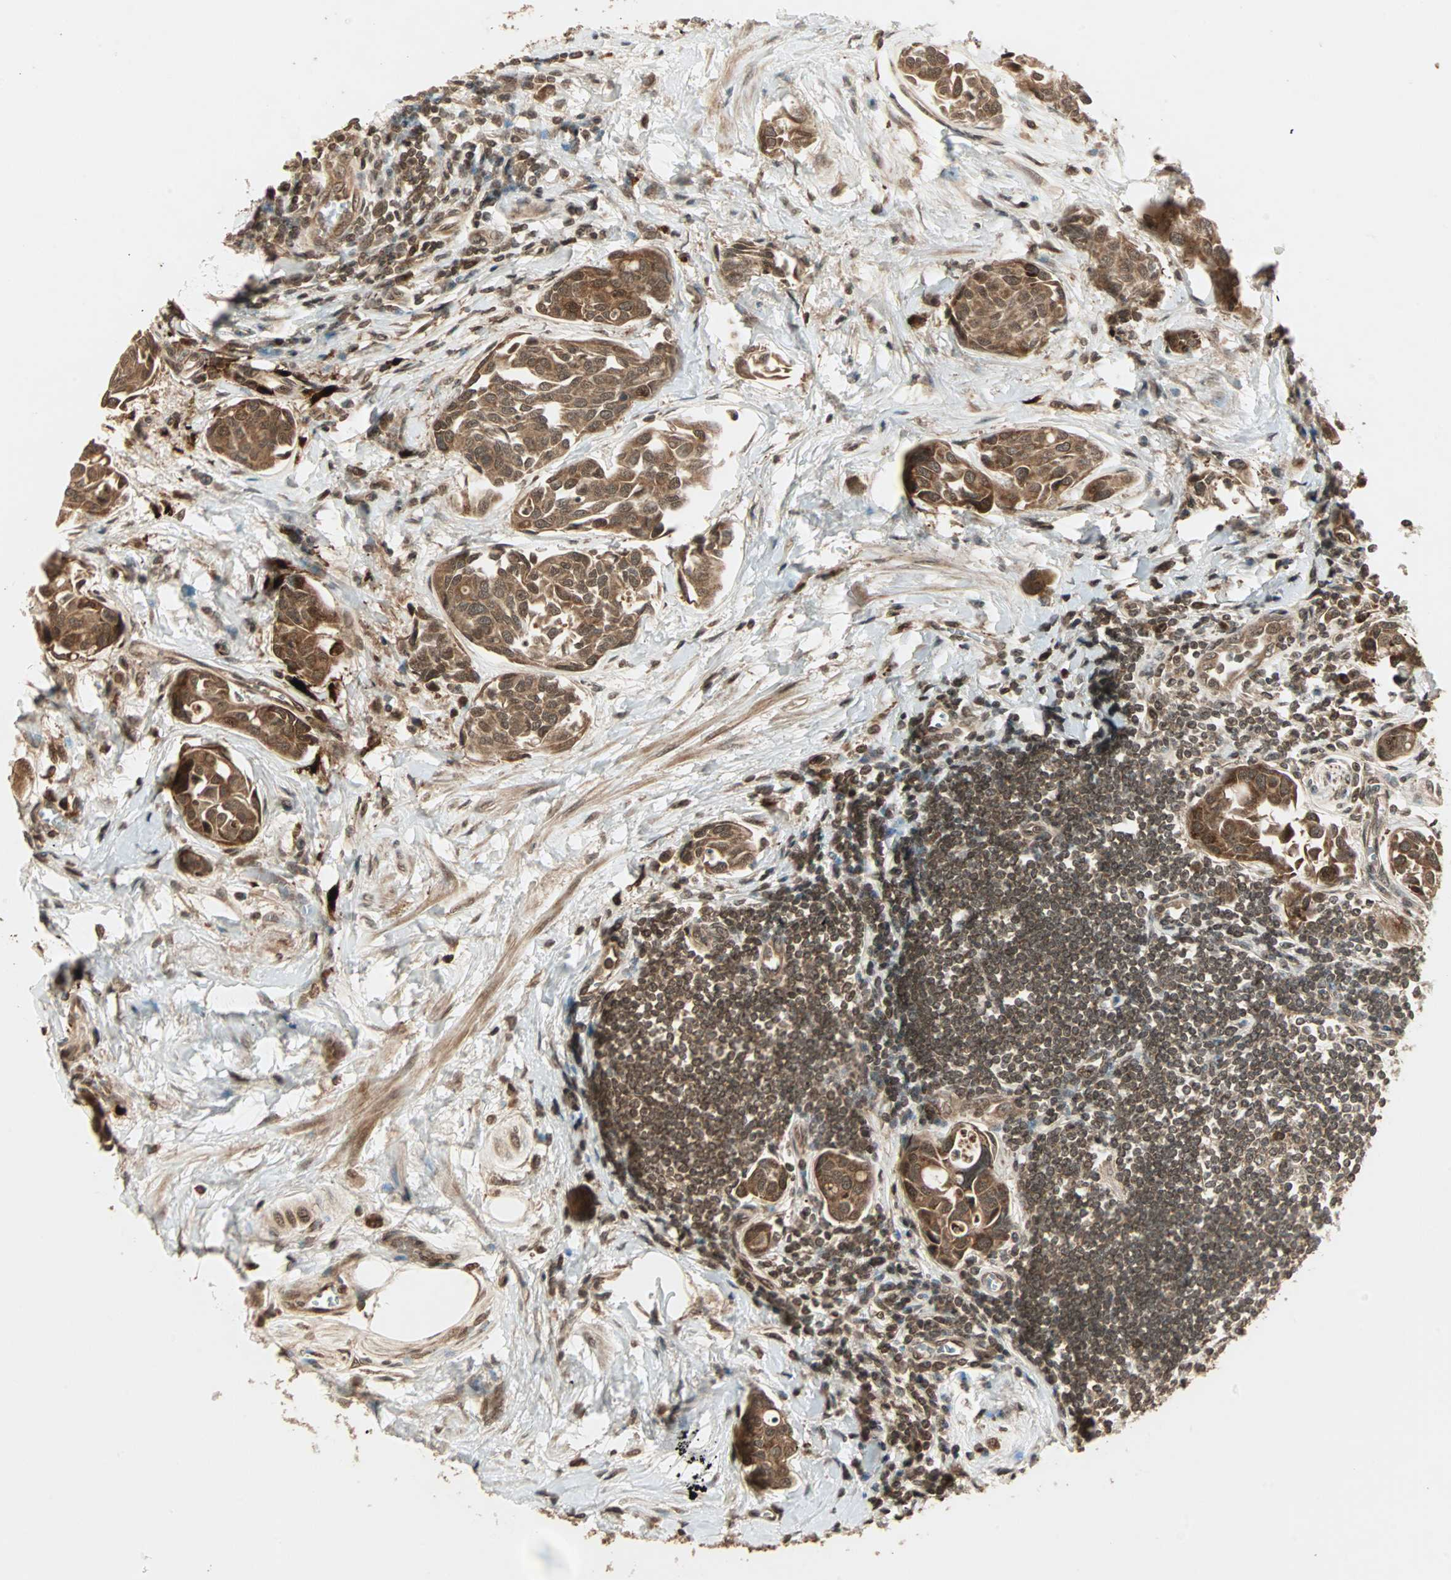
{"staining": {"intensity": "moderate", "quantity": ">75%", "location": "cytoplasmic/membranous"}, "tissue": "urothelial cancer", "cell_type": "Tumor cells", "image_type": "cancer", "snomed": [{"axis": "morphology", "description": "Urothelial carcinoma, High grade"}, {"axis": "topography", "description": "Urinary bladder"}], "caption": "This micrograph shows immunohistochemistry staining of human urothelial cancer, with medium moderate cytoplasmic/membranous positivity in about >75% of tumor cells.", "gene": "RFFL", "patient": {"sex": "male", "age": 78}}